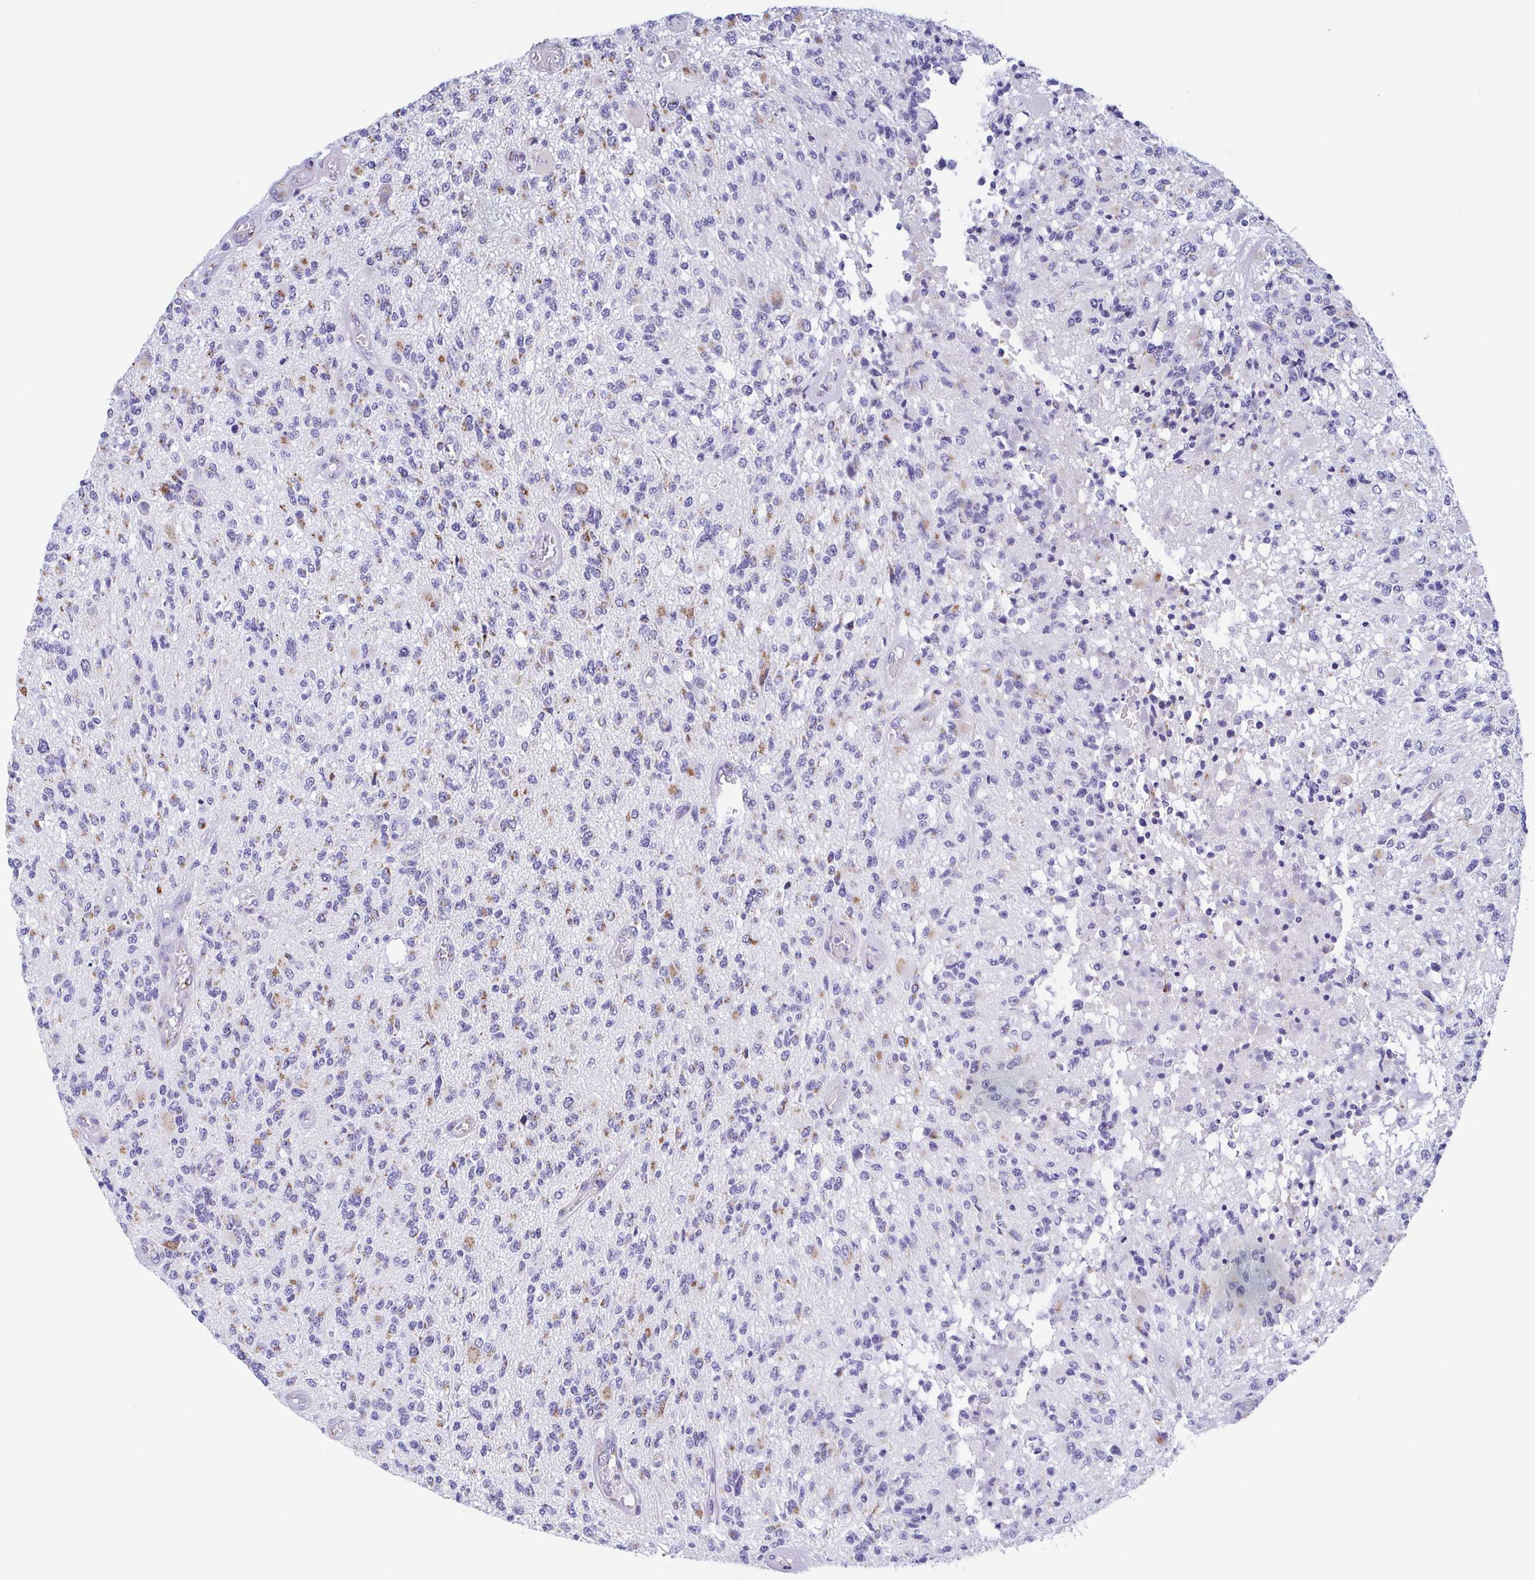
{"staining": {"intensity": "moderate", "quantity": "25%-75%", "location": "cytoplasmic/membranous"}, "tissue": "glioma", "cell_type": "Tumor cells", "image_type": "cancer", "snomed": [{"axis": "morphology", "description": "Glioma, malignant, High grade"}, {"axis": "topography", "description": "Brain"}], "caption": "Human glioma stained with a brown dye exhibits moderate cytoplasmic/membranous positive expression in approximately 25%-75% of tumor cells.", "gene": "SULT1B1", "patient": {"sex": "female", "age": 63}}